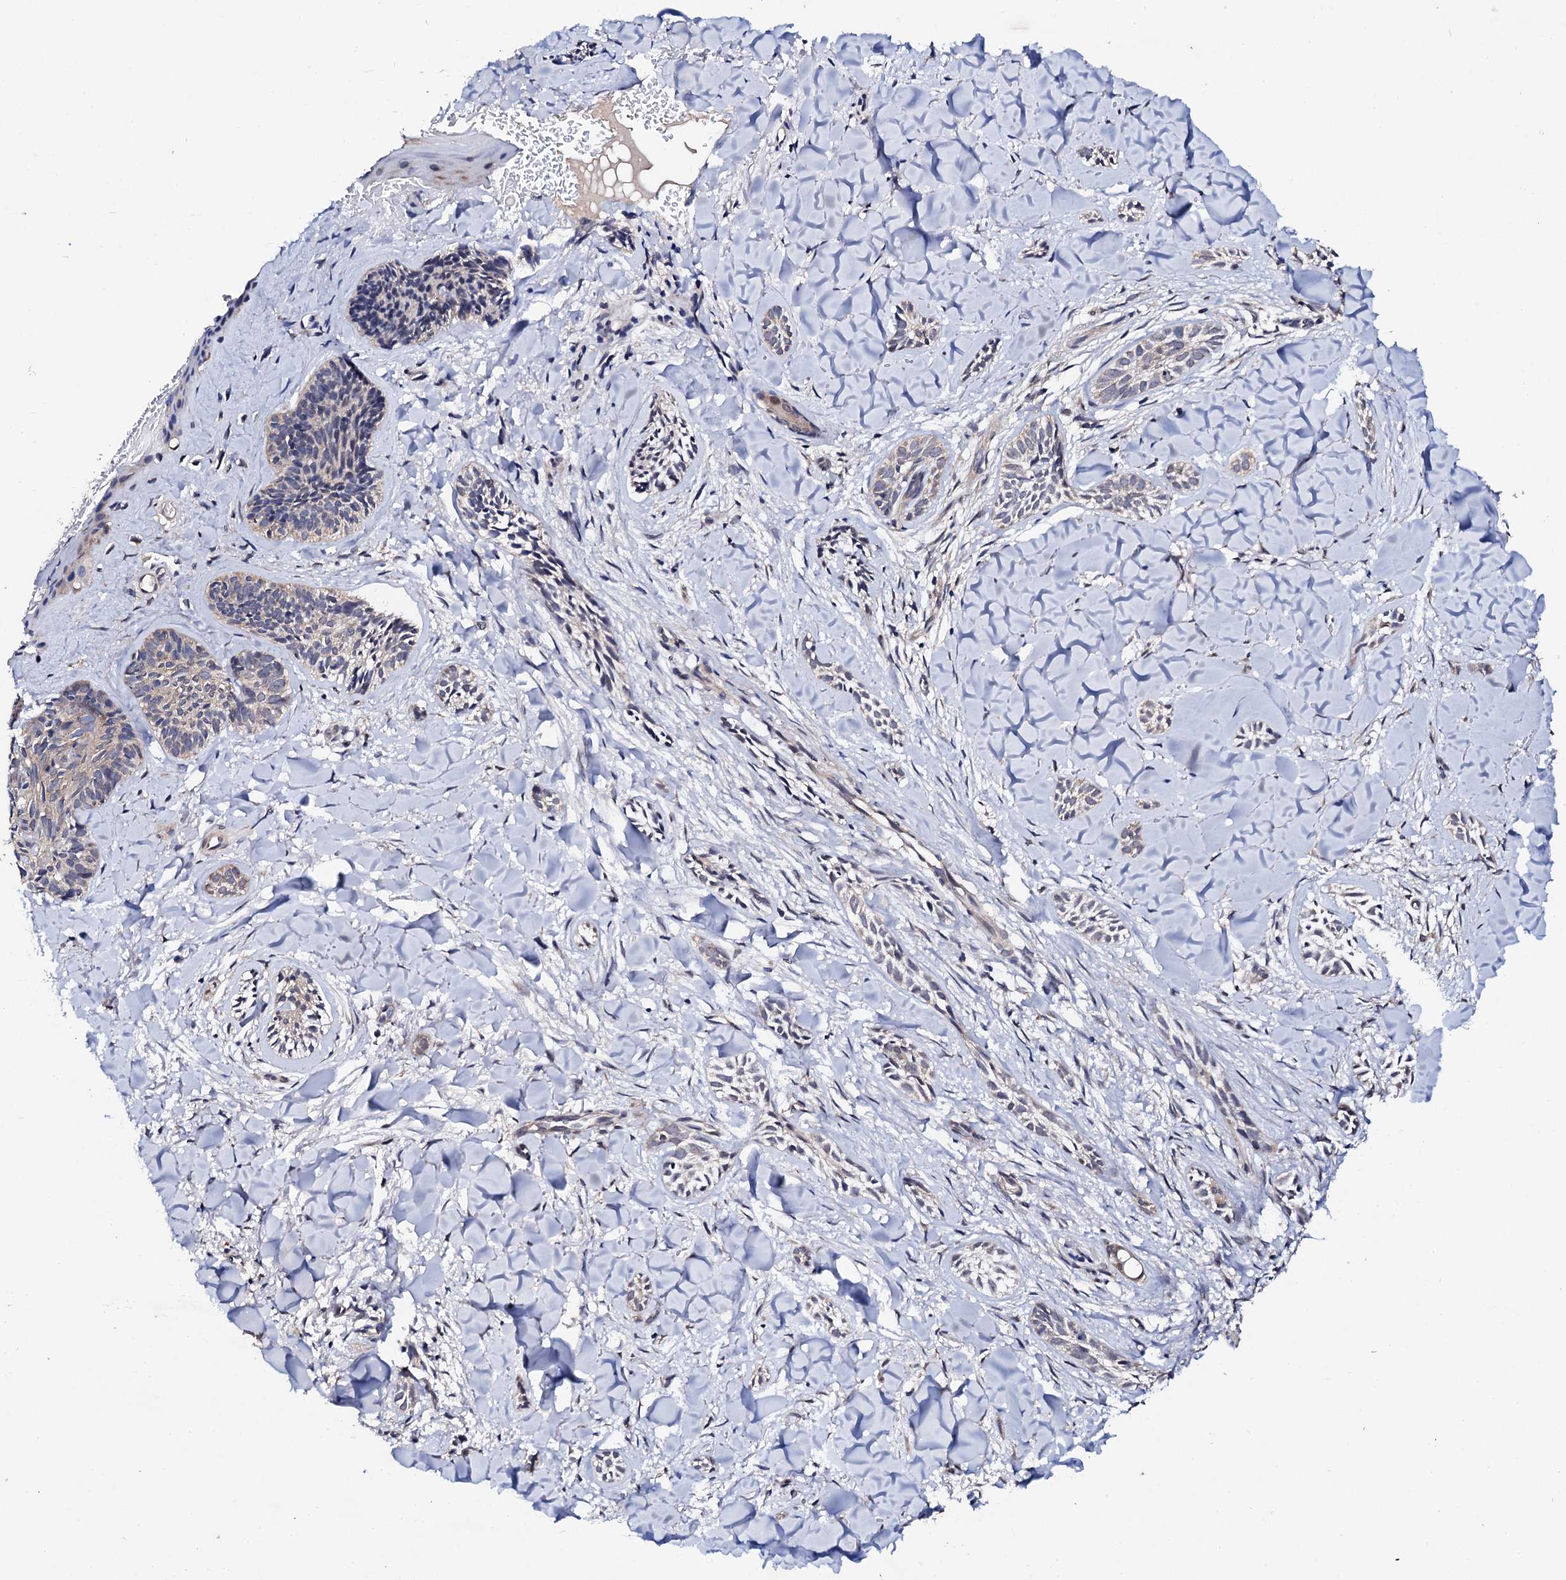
{"staining": {"intensity": "weak", "quantity": "<25%", "location": "cytoplasmic/membranous"}, "tissue": "skin cancer", "cell_type": "Tumor cells", "image_type": "cancer", "snomed": [{"axis": "morphology", "description": "Basal cell carcinoma"}, {"axis": "topography", "description": "Skin"}], "caption": "The micrograph shows no staining of tumor cells in basal cell carcinoma (skin).", "gene": "IP6K1", "patient": {"sex": "female", "age": 59}}